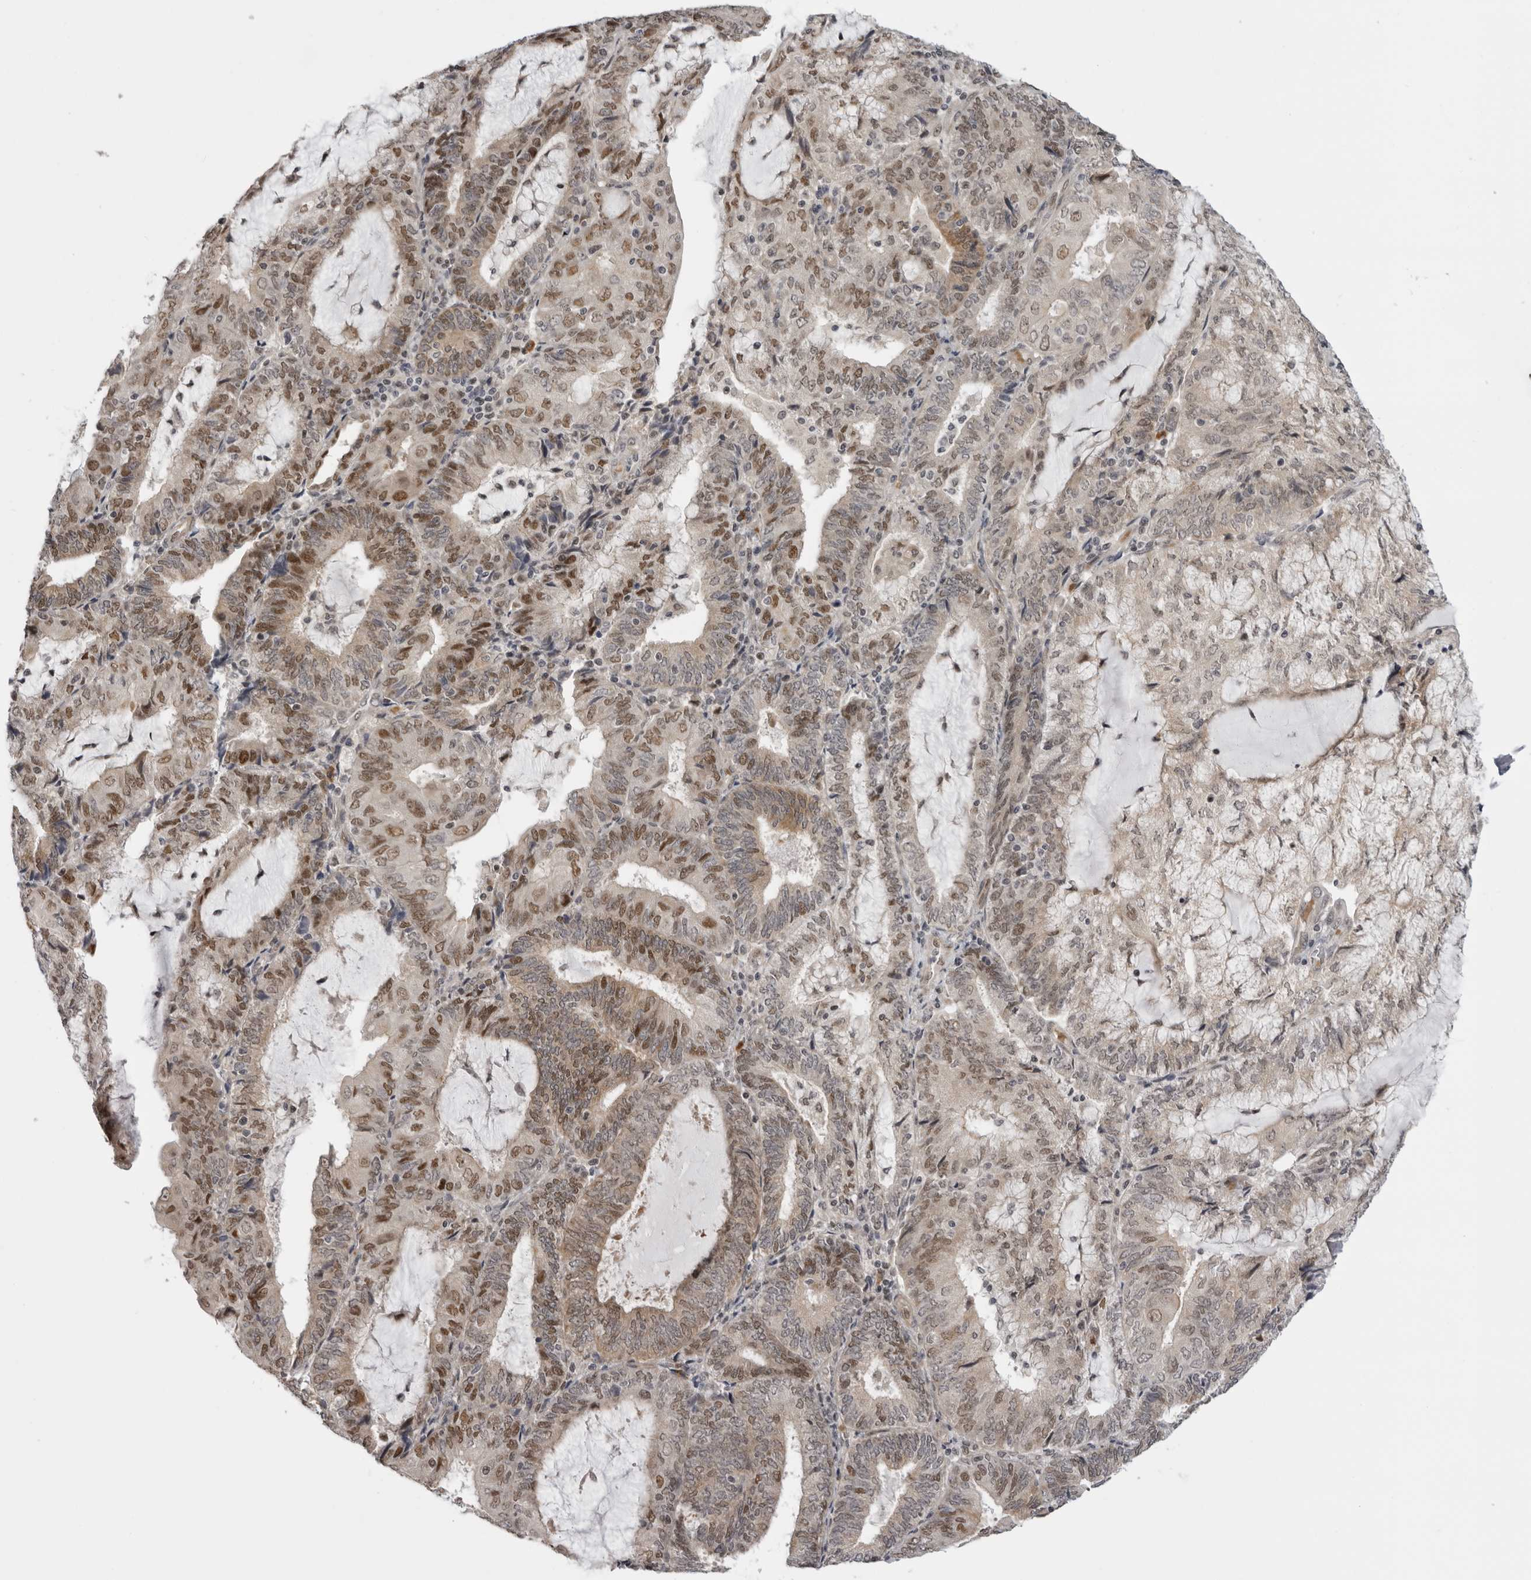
{"staining": {"intensity": "moderate", "quantity": ">75%", "location": "nuclear"}, "tissue": "endometrial cancer", "cell_type": "Tumor cells", "image_type": "cancer", "snomed": [{"axis": "morphology", "description": "Adenocarcinoma, NOS"}, {"axis": "topography", "description": "Endometrium"}], "caption": "Immunohistochemical staining of human endometrial cancer shows moderate nuclear protein positivity in approximately >75% of tumor cells.", "gene": "ALPK2", "patient": {"sex": "female", "age": 81}}